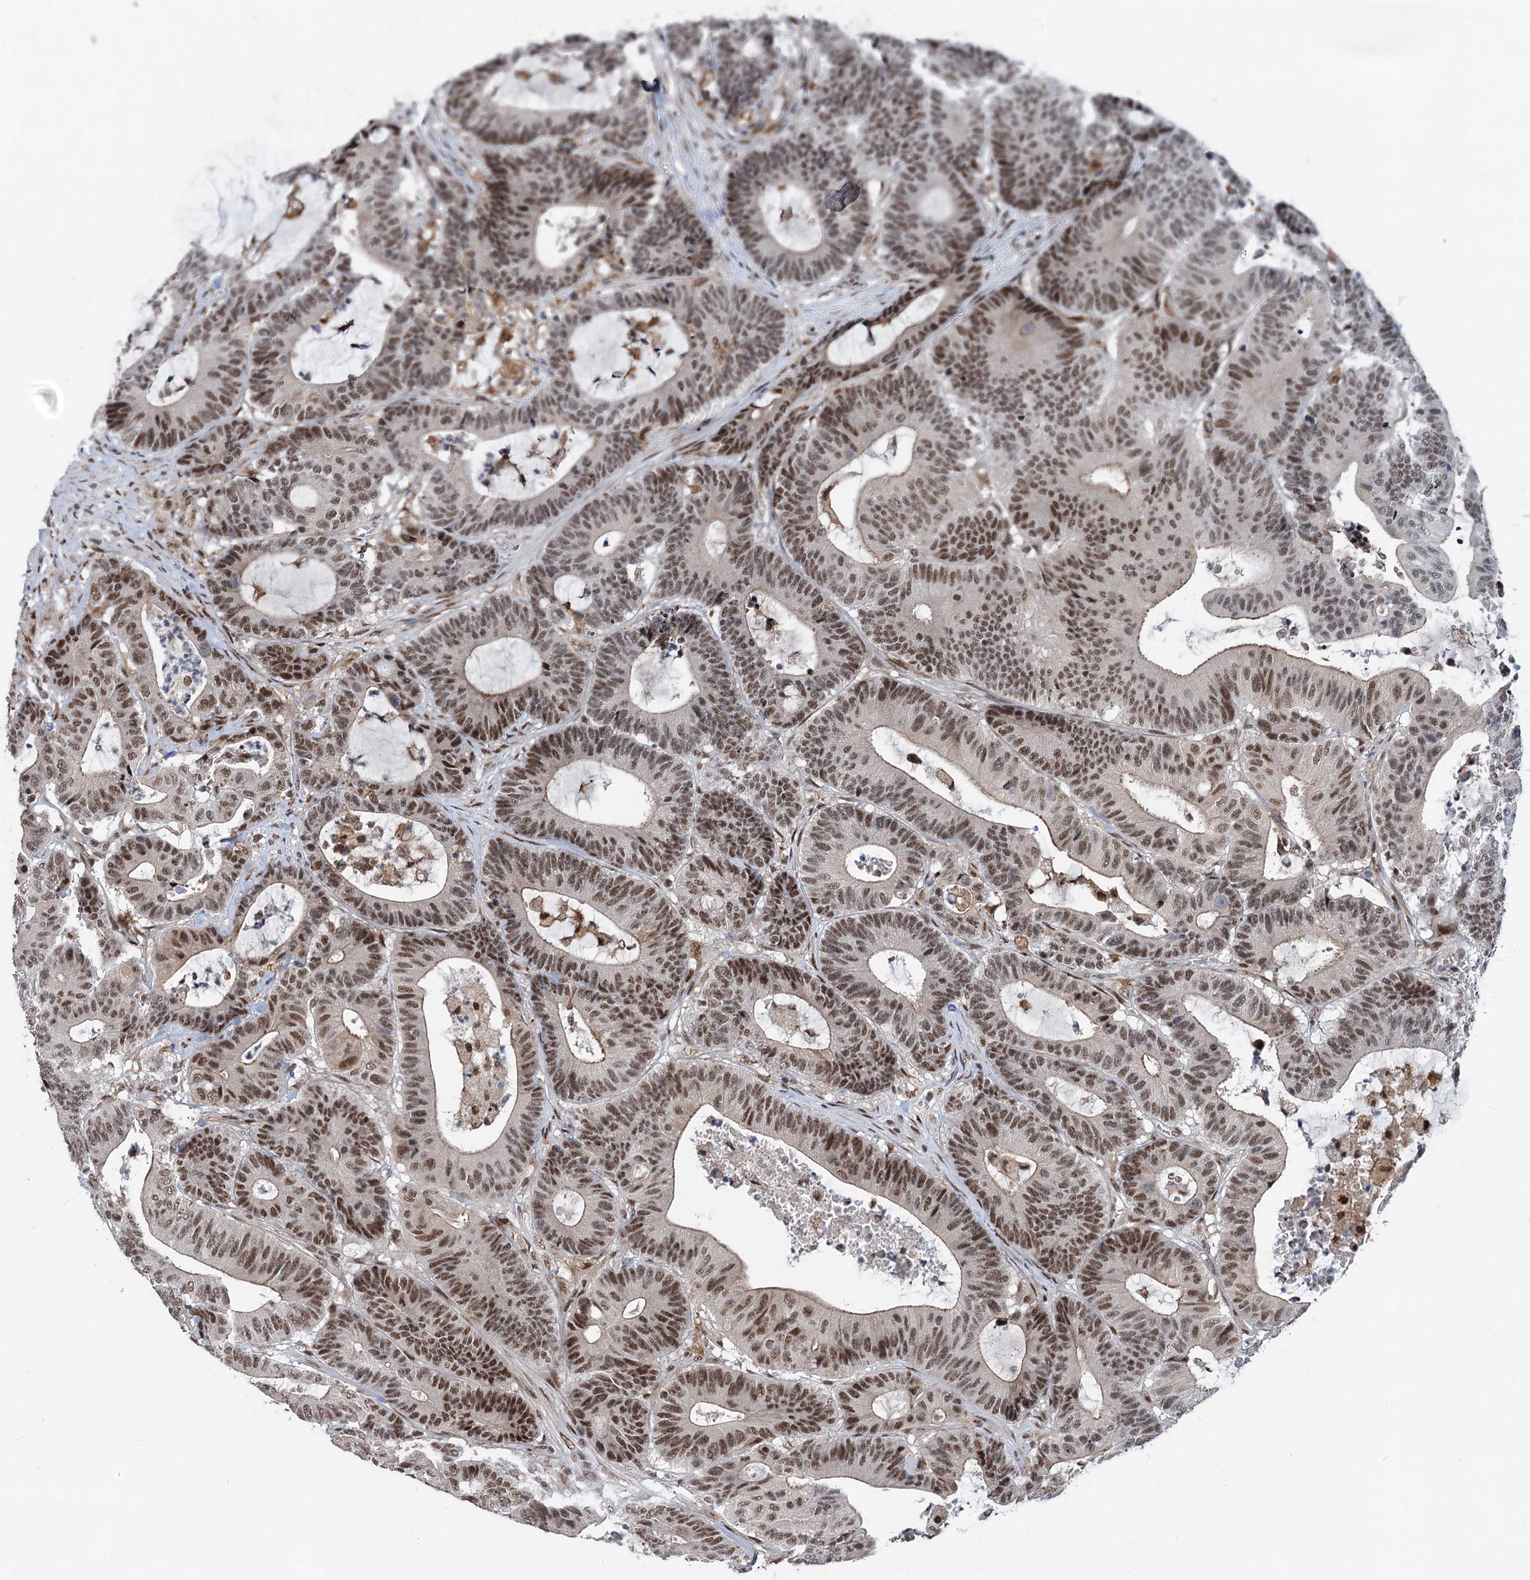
{"staining": {"intensity": "moderate", "quantity": ">75%", "location": "cytoplasmic/membranous,nuclear"}, "tissue": "colorectal cancer", "cell_type": "Tumor cells", "image_type": "cancer", "snomed": [{"axis": "morphology", "description": "Adenocarcinoma, NOS"}, {"axis": "topography", "description": "Colon"}], "caption": "A brown stain highlights moderate cytoplasmic/membranous and nuclear staining of a protein in colorectal cancer (adenocarcinoma) tumor cells.", "gene": "PHF8", "patient": {"sex": "female", "age": 84}}